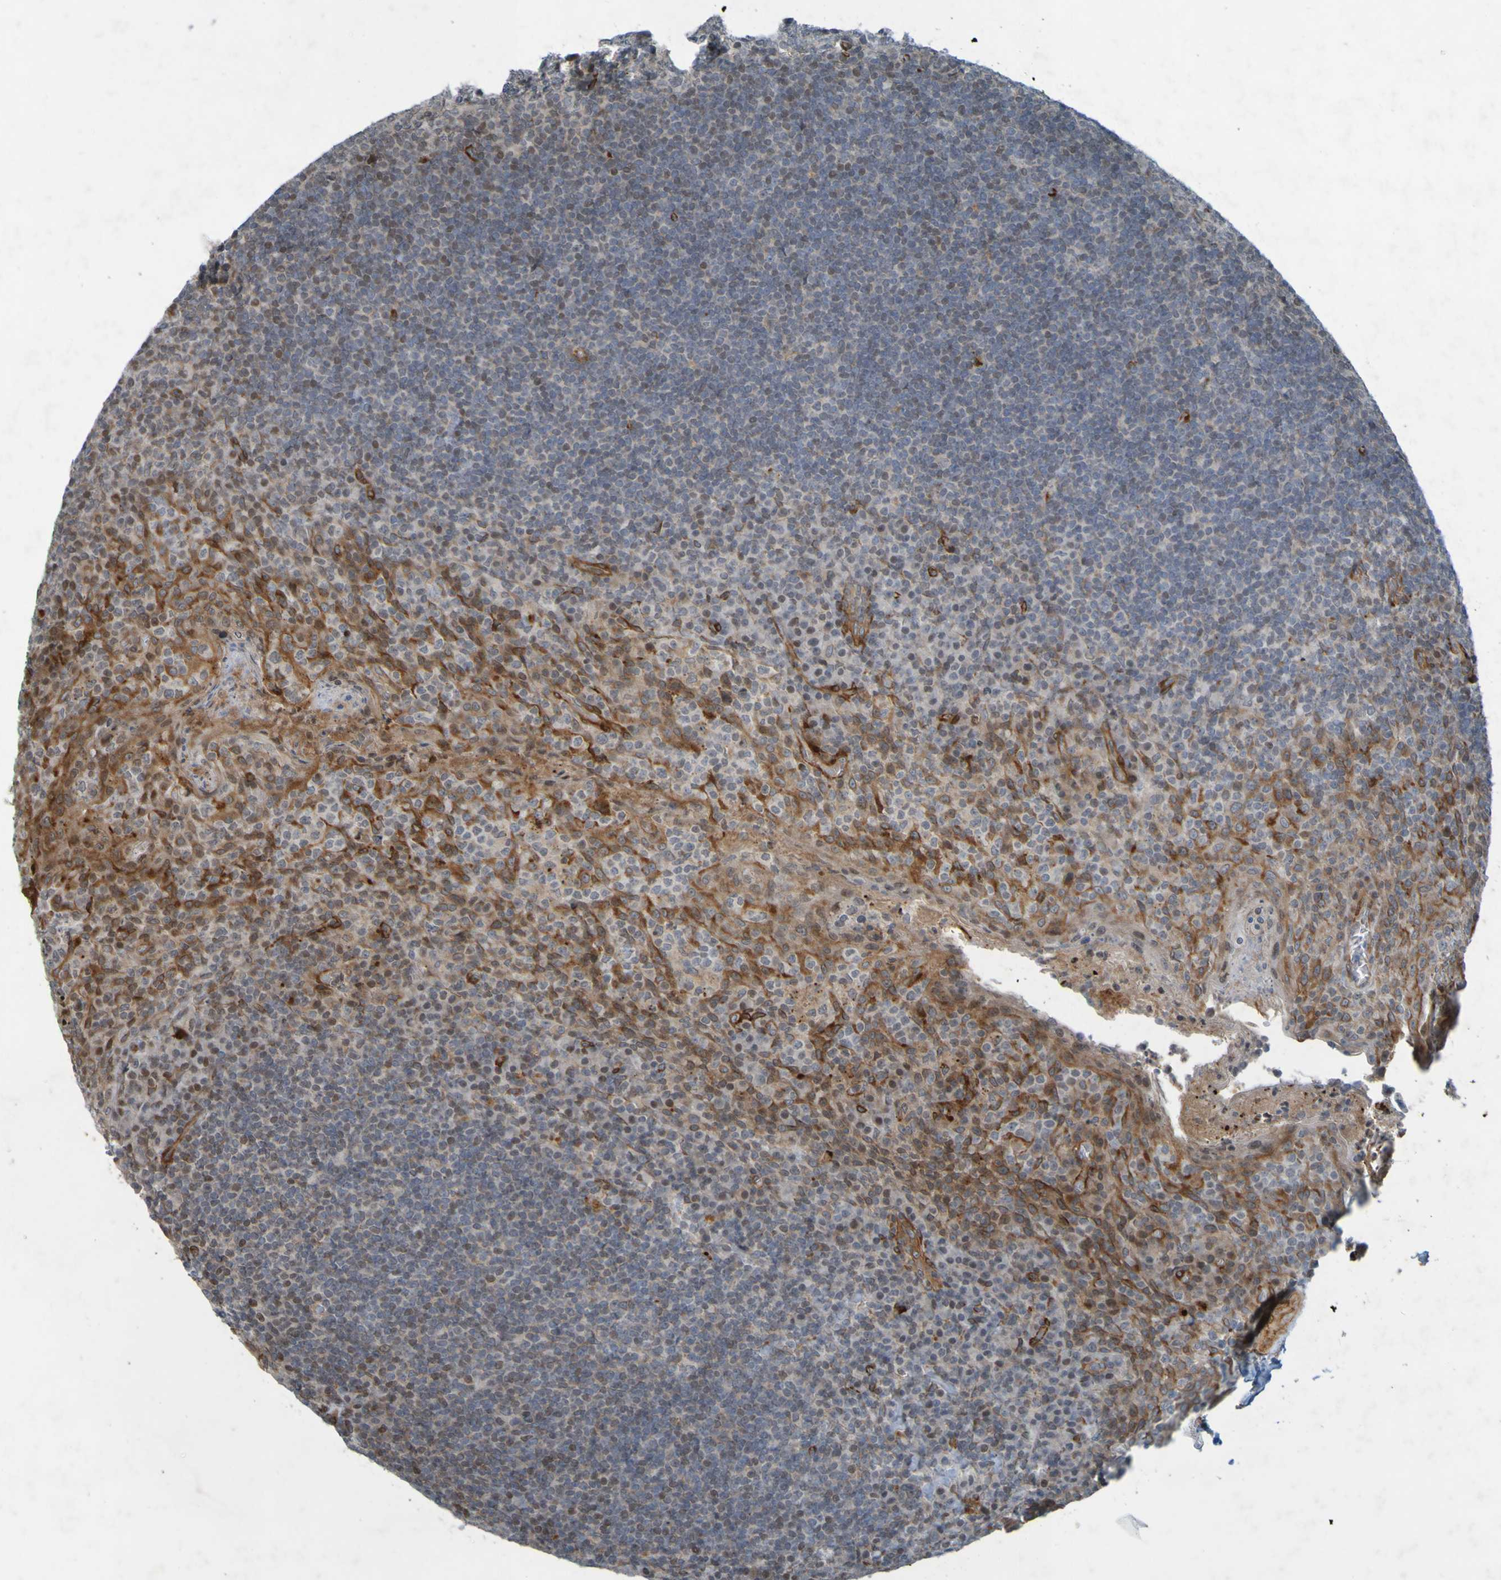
{"staining": {"intensity": "negative", "quantity": "none", "location": "none"}, "tissue": "tonsil", "cell_type": "Germinal center cells", "image_type": "normal", "snomed": [{"axis": "morphology", "description": "Normal tissue, NOS"}, {"axis": "topography", "description": "Tonsil"}], "caption": "Protein analysis of unremarkable tonsil exhibits no significant staining in germinal center cells. (Brightfield microscopy of DAB IHC at high magnification).", "gene": "GUCY1A1", "patient": {"sex": "male", "age": 17}}